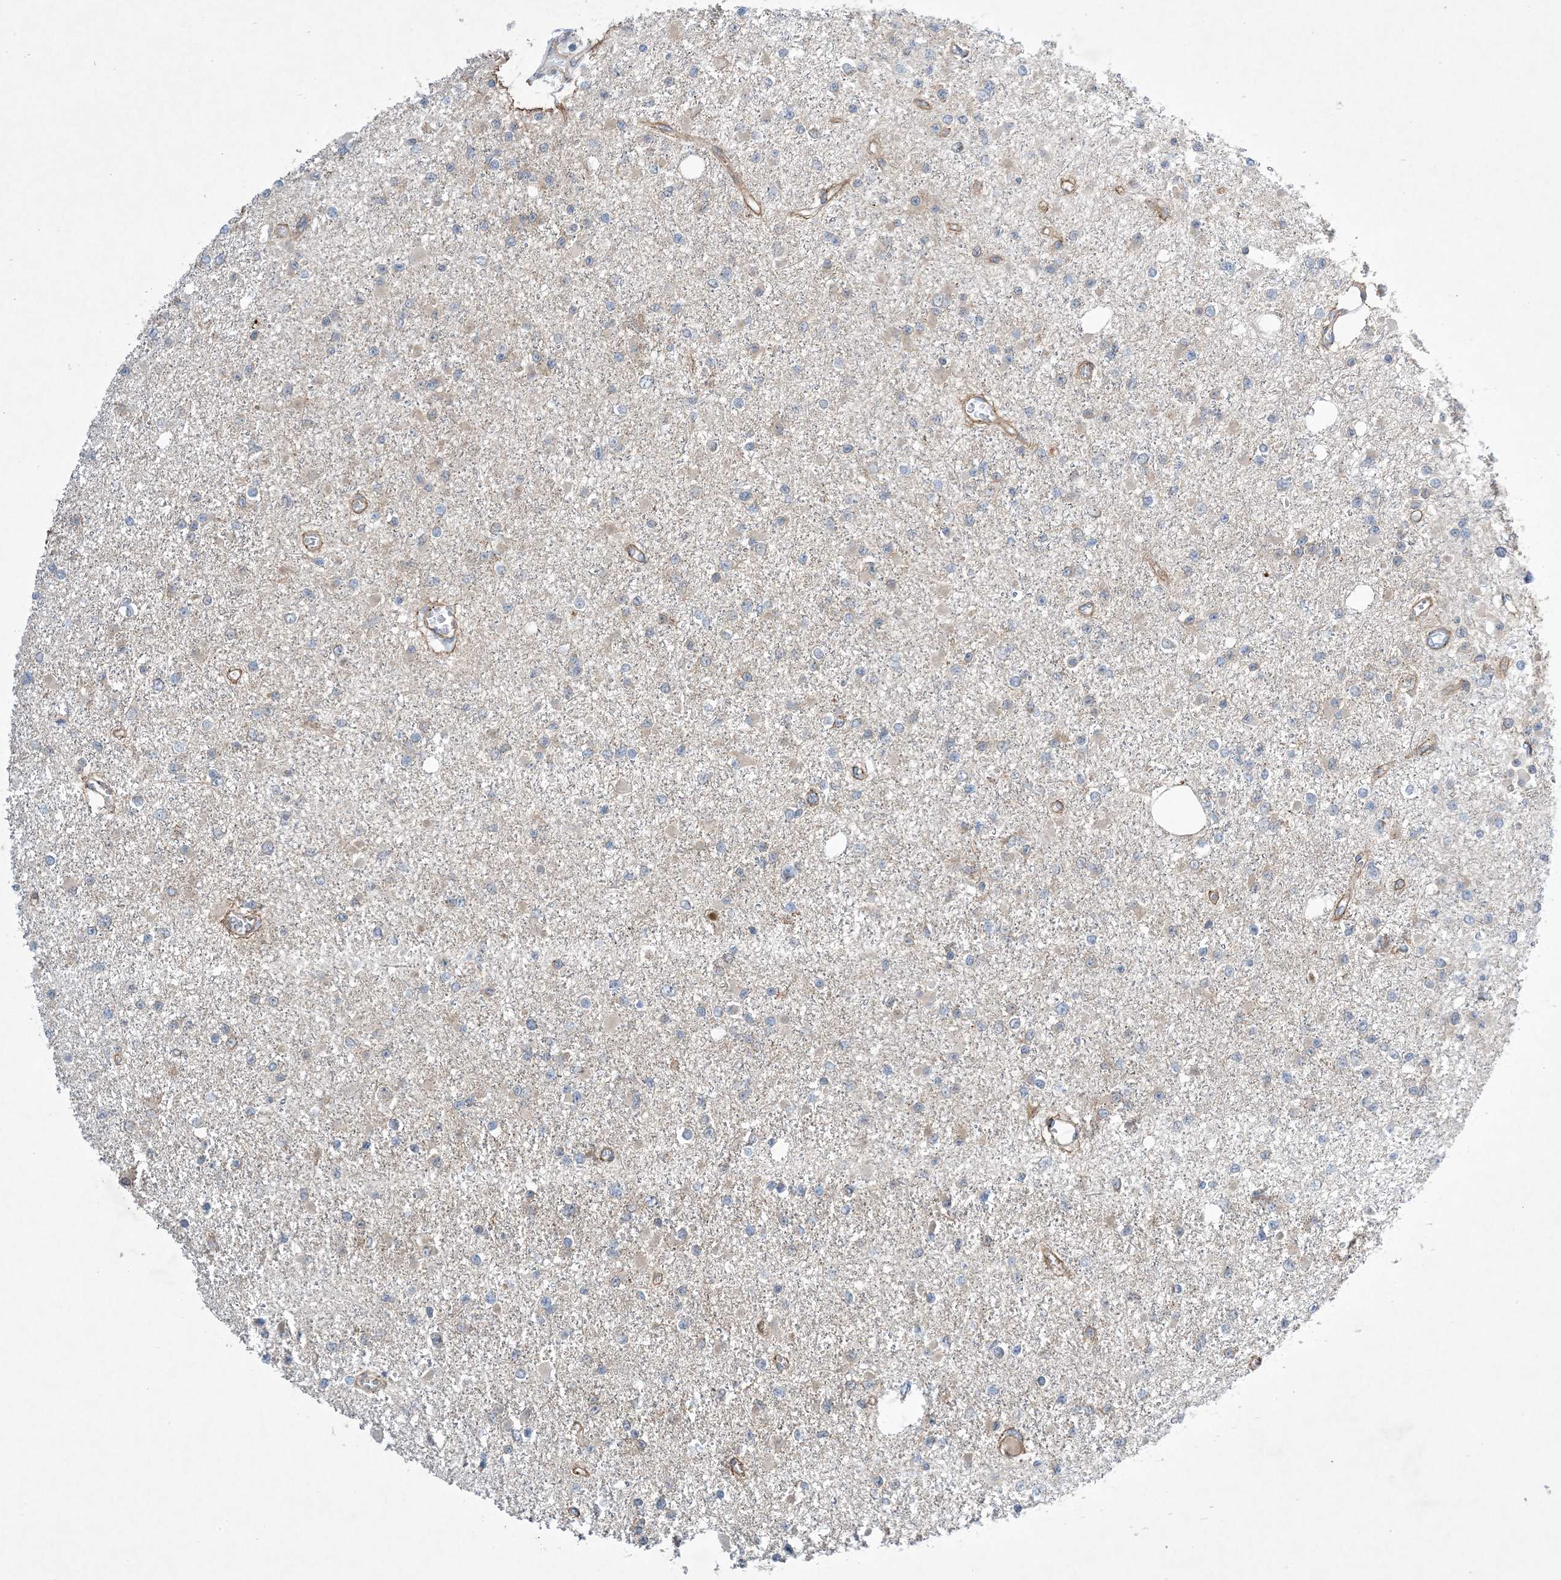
{"staining": {"intensity": "negative", "quantity": "none", "location": "none"}, "tissue": "glioma", "cell_type": "Tumor cells", "image_type": "cancer", "snomed": [{"axis": "morphology", "description": "Glioma, malignant, Low grade"}, {"axis": "topography", "description": "Brain"}], "caption": "A high-resolution histopathology image shows immunohistochemistry (IHC) staining of glioma, which reveals no significant expression in tumor cells. (DAB immunohistochemistry, high magnification).", "gene": "EHBP1", "patient": {"sex": "female", "age": 22}}